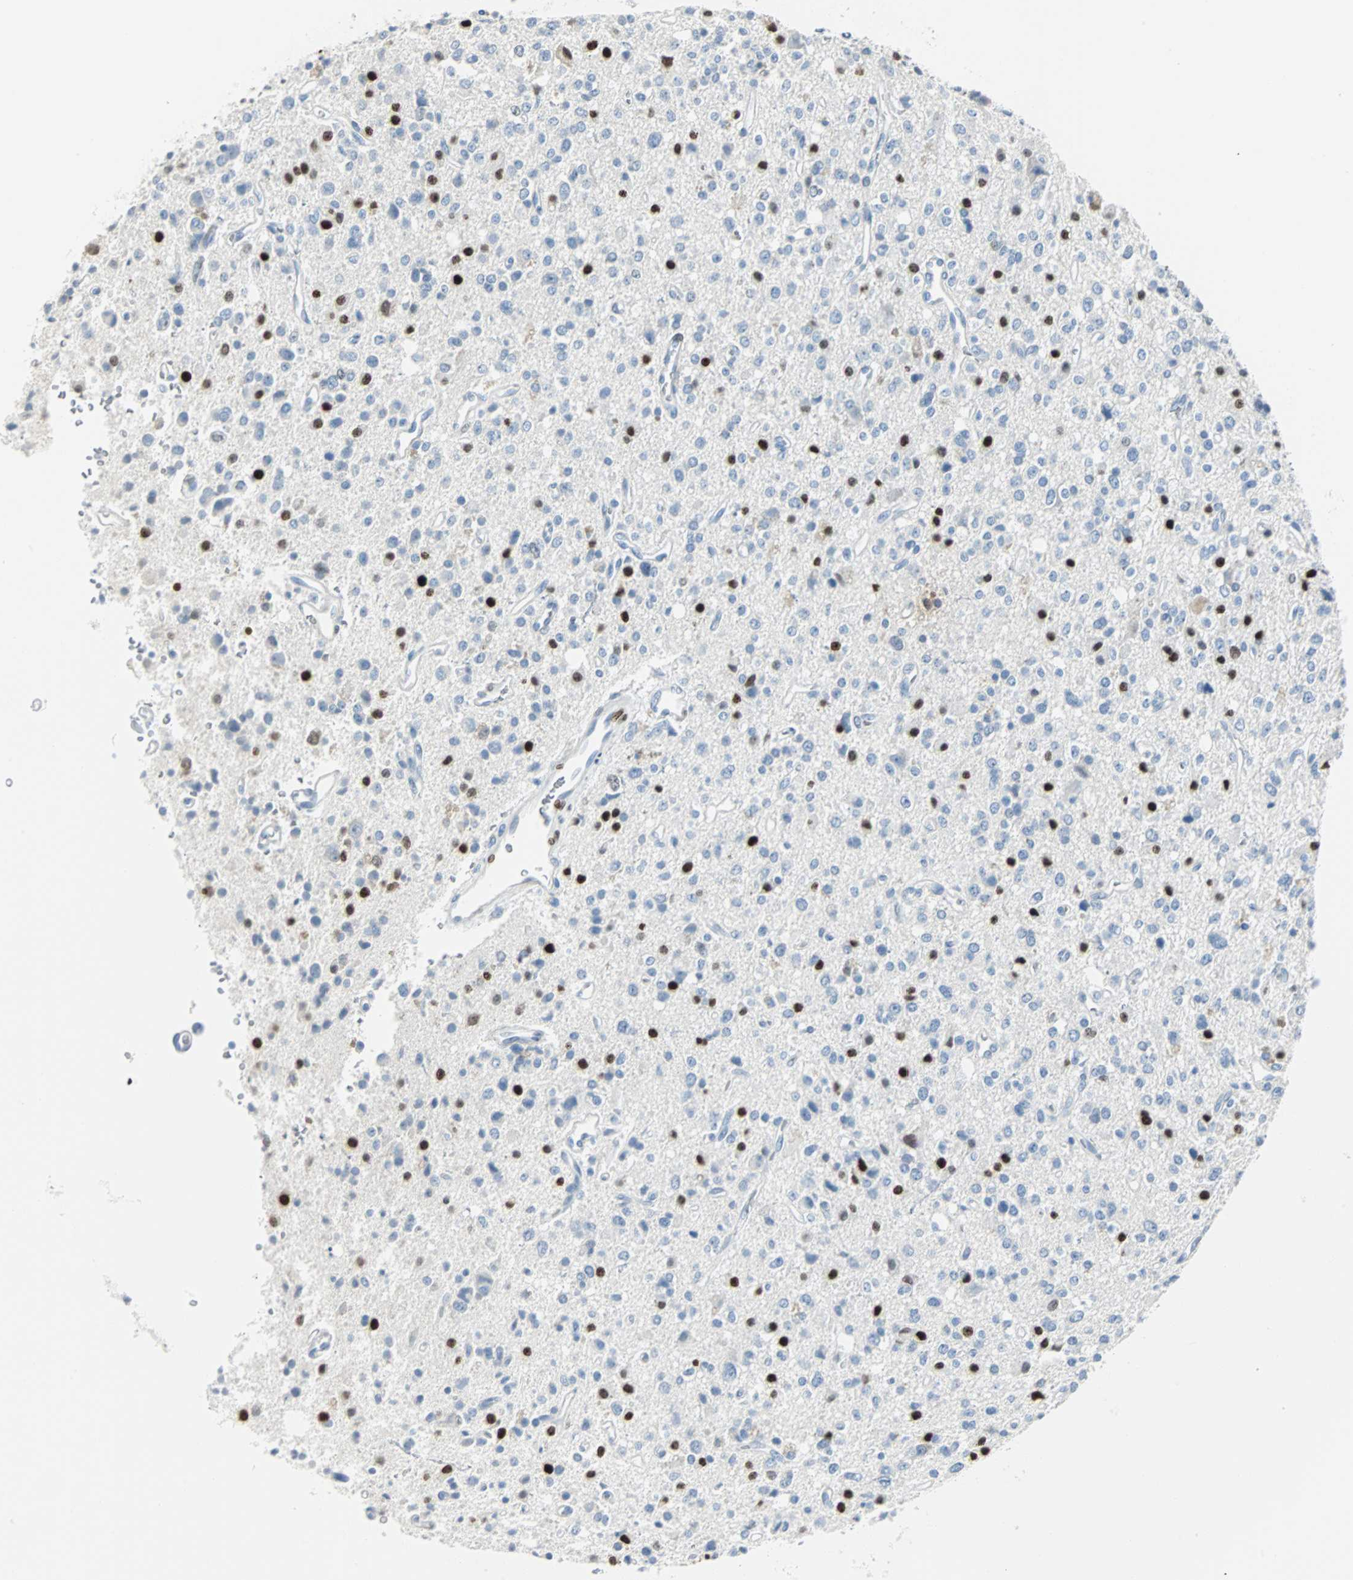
{"staining": {"intensity": "strong", "quantity": "<25%", "location": "nuclear"}, "tissue": "glioma", "cell_type": "Tumor cells", "image_type": "cancer", "snomed": [{"axis": "morphology", "description": "Glioma, malignant, High grade"}, {"axis": "topography", "description": "Brain"}], "caption": "Malignant glioma (high-grade) stained for a protein shows strong nuclear positivity in tumor cells. The protein of interest is stained brown, and the nuclei are stained in blue (DAB IHC with brightfield microscopy, high magnification).", "gene": "IL33", "patient": {"sex": "male", "age": 47}}